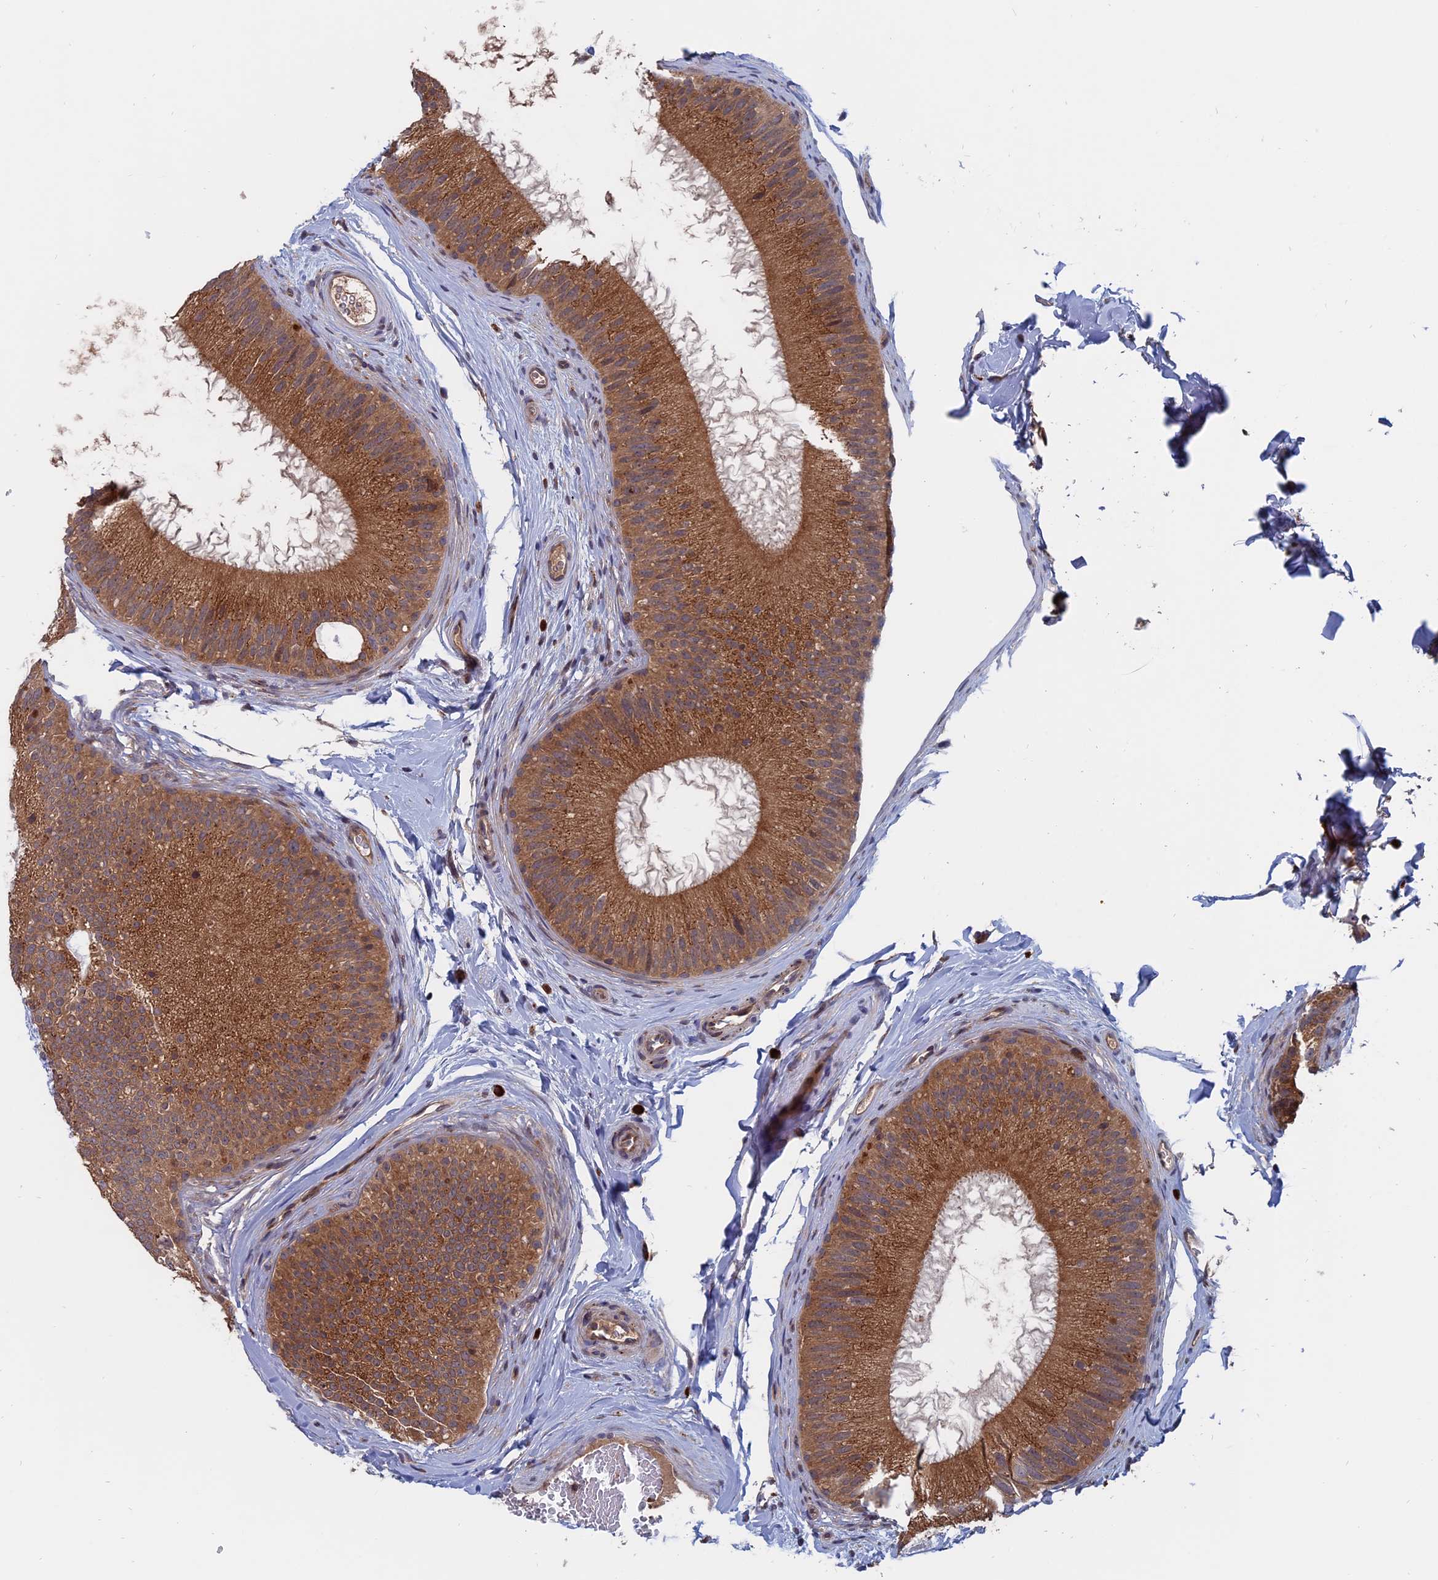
{"staining": {"intensity": "moderate", "quantity": ">75%", "location": "cytoplasmic/membranous"}, "tissue": "epididymis", "cell_type": "Glandular cells", "image_type": "normal", "snomed": [{"axis": "morphology", "description": "Normal tissue, NOS"}, {"axis": "topography", "description": "Epididymis"}], "caption": "Protein staining of unremarkable epididymis demonstrates moderate cytoplasmic/membranous expression in about >75% of glandular cells. (Stains: DAB in brown, nuclei in blue, Microscopy: brightfield microscopy at high magnification).", "gene": "TRAPPC2L", "patient": {"sex": "male", "age": 45}}